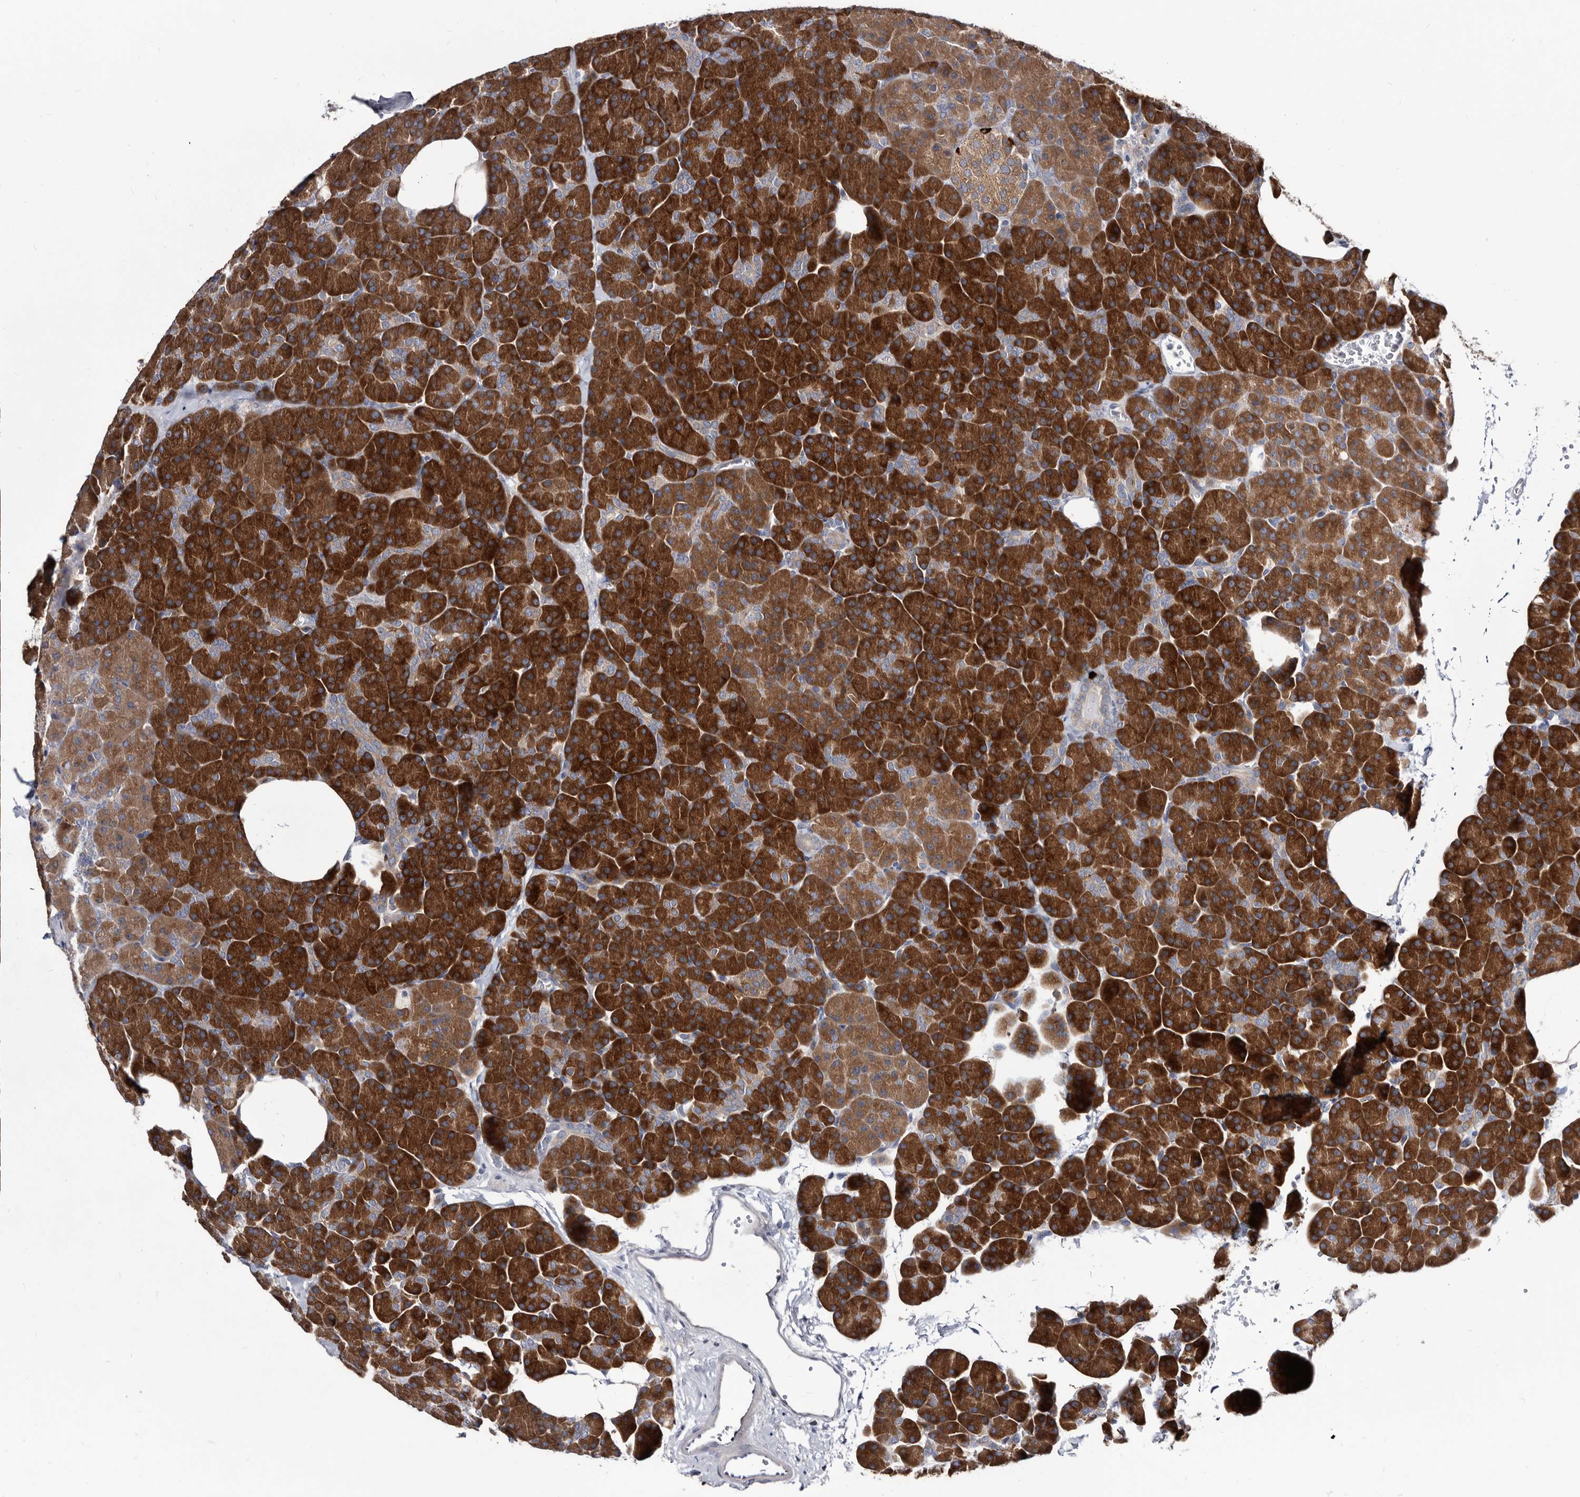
{"staining": {"intensity": "strong", "quantity": ">75%", "location": "cytoplasmic/membranous"}, "tissue": "pancreas", "cell_type": "Exocrine glandular cells", "image_type": "normal", "snomed": [{"axis": "morphology", "description": "Normal tissue, NOS"}, {"axis": "morphology", "description": "Carcinoid, malignant, NOS"}, {"axis": "topography", "description": "Pancreas"}], "caption": "Protein positivity by immunohistochemistry exhibits strong cytoplasmic/membranous staining in approximately >75% of exocrine glandular cells in normal pancreas. The staining was performed using DAB to visualize the protein expression in brown, while the nuclei were stained in blue with hematoxylin (Magnification: 20x).", "gene": "ABCF2", "patient": {"sex": "female", "age": 35}}